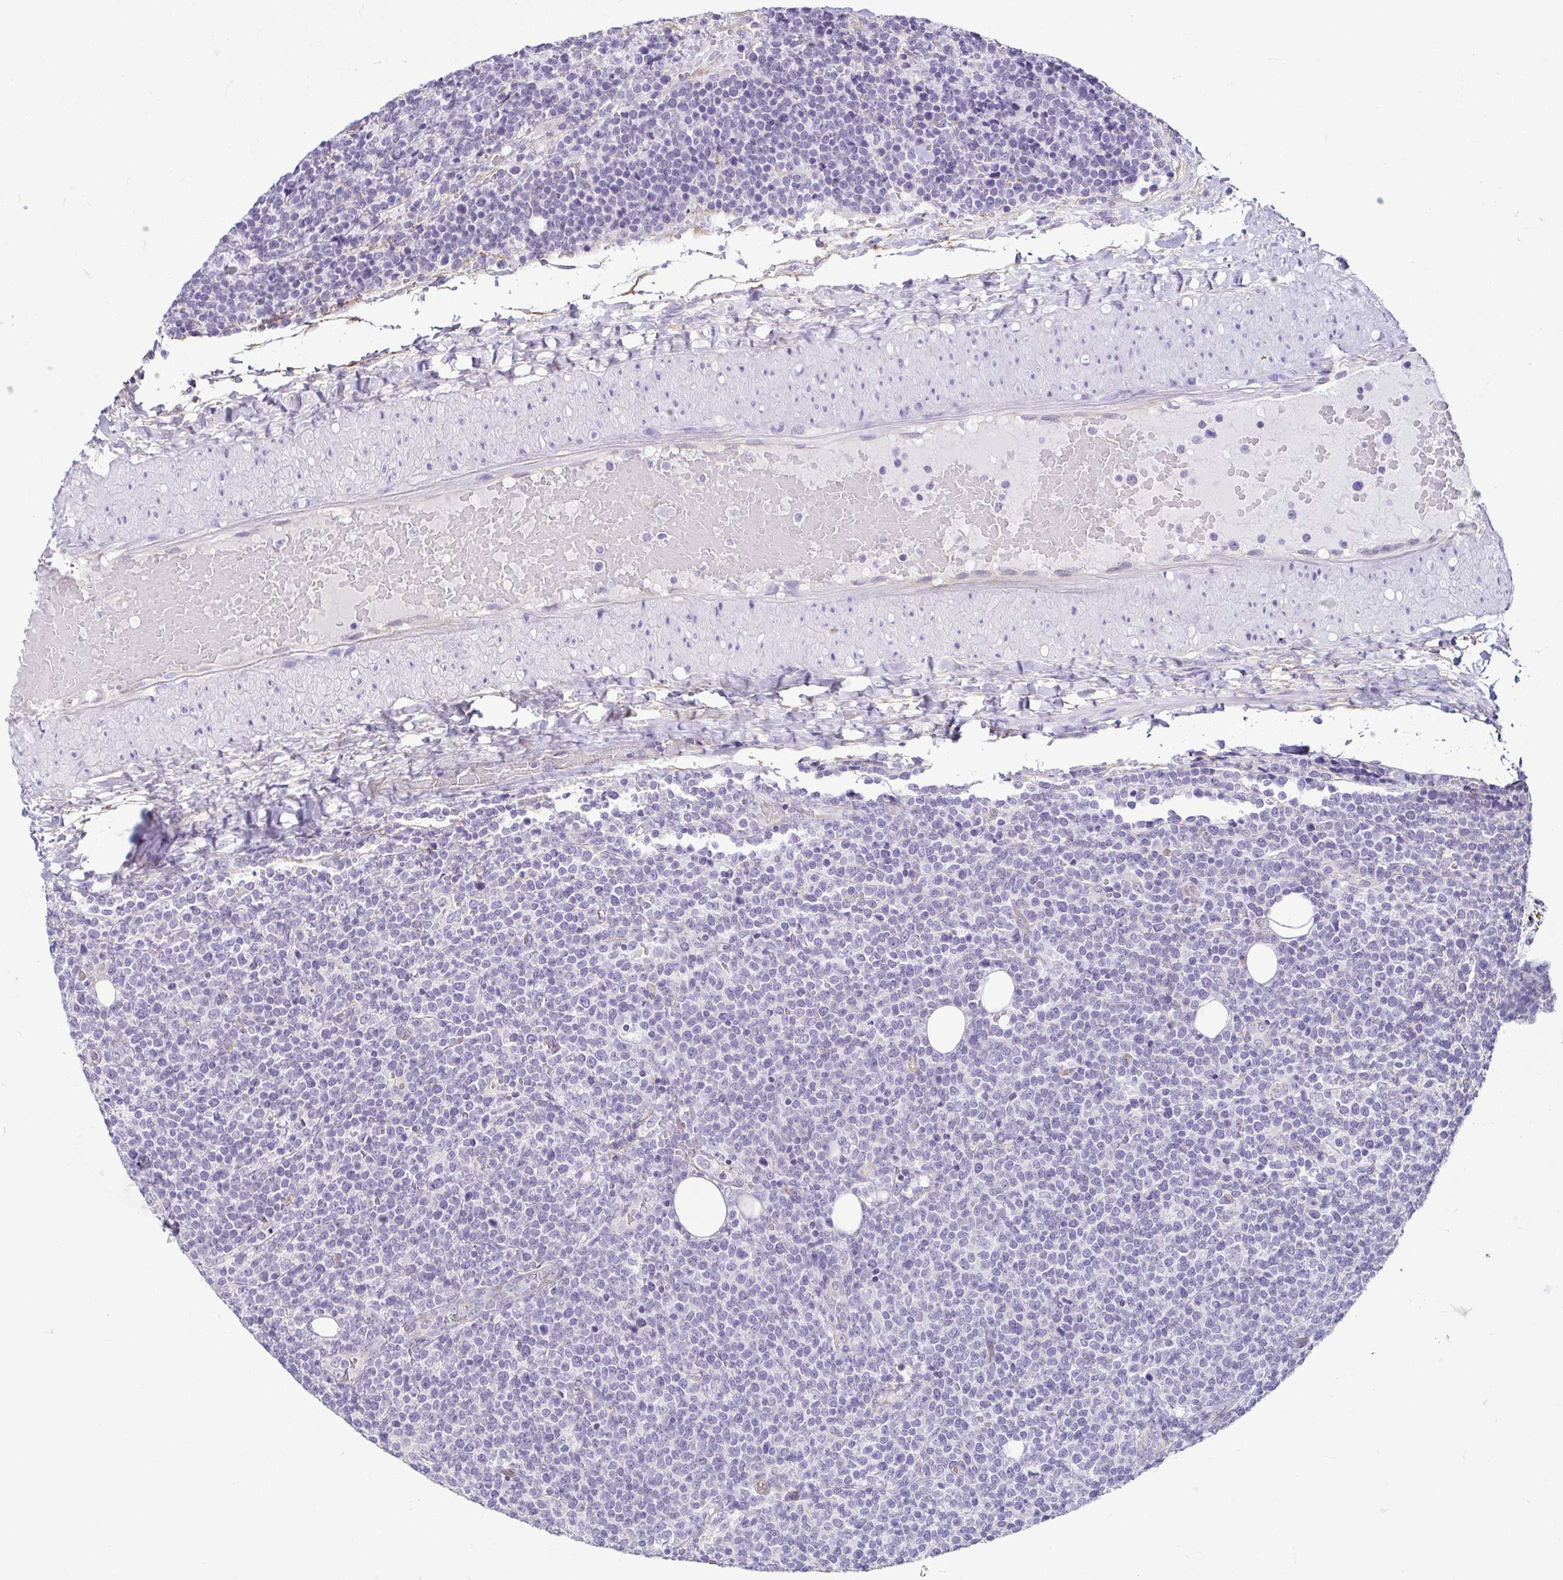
{"staining": {"intensity": "negative", "quantity": "none", "location": "none"}, "tissue": "lymphoma", "cell_type": "Tumor cells", "image_type": "cancer", "snomed": [{"axis": "morphology", "description": "Malignant lymphoma, non-Hodgkin's type, High grade"}, {"axis": "topography", "description": "Lymph node"}], "caption": "Photomicrograph shows no significant protein expression in tumor cells of lymphoma.", "gene": "CASP14", "patient": {"sex": "male", "age": 61}}